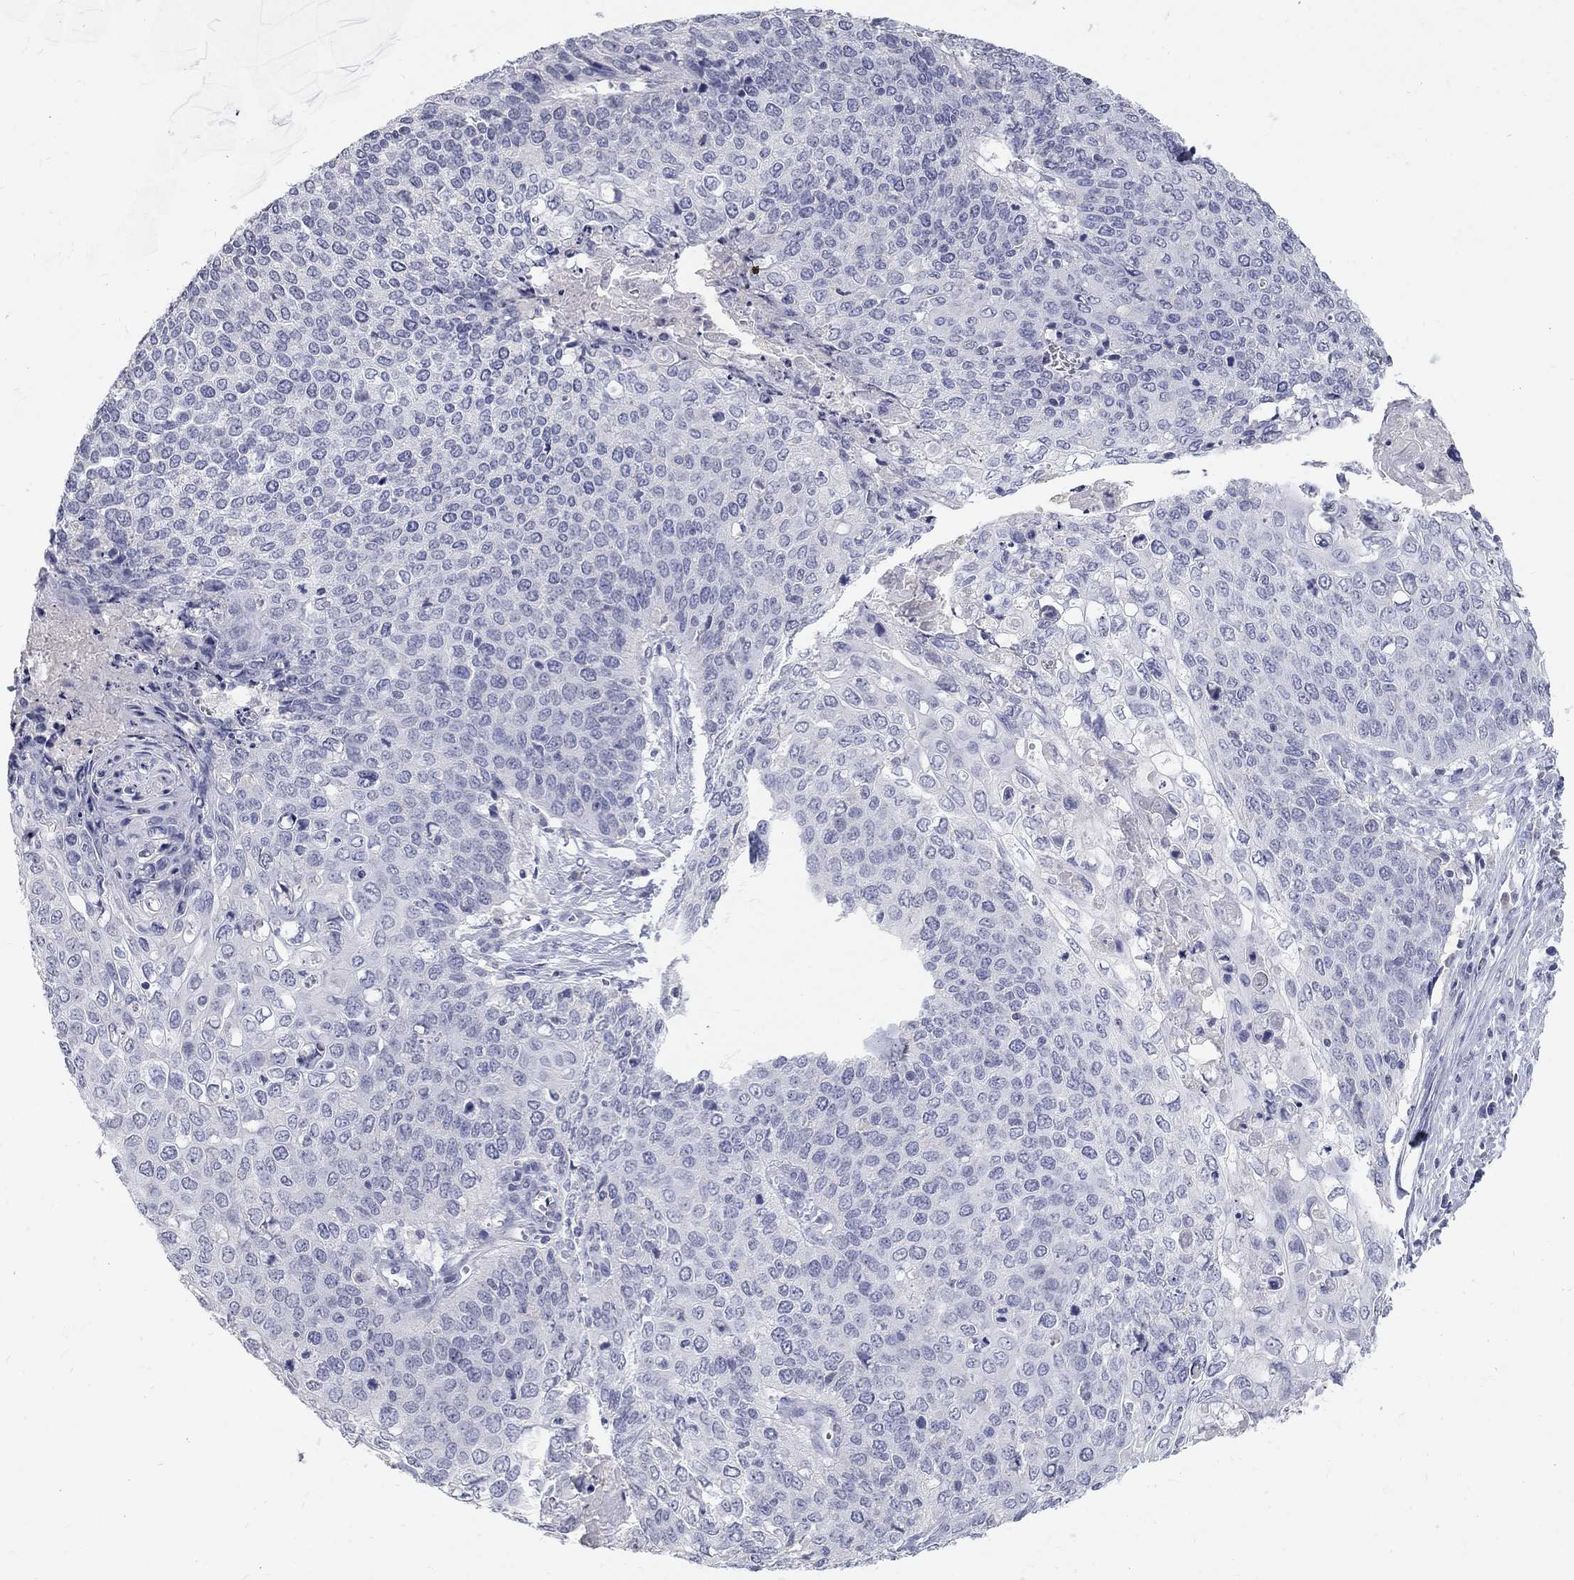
{"staining": {"intensity": "negative", "quantity": "none", "location": "none"}, "tissue": "cervical cancer", "cell_type": "Tumor cells", "image_type": "cancer", "snomed": [{"axis": "morphology", "description": "Squamous cell carcinoma, NOS"}, {"axis": "topography", "description": "Cervix"}], "caption": "The photomicrograph shows no significant positivity in tumor cells of cervical cancer. (Brightfield microscopy of DAB immunohistochemistry (IHC) at high magnification).", "gene": "PTH1R", "patient": {"sex": "female", "age": 39}}